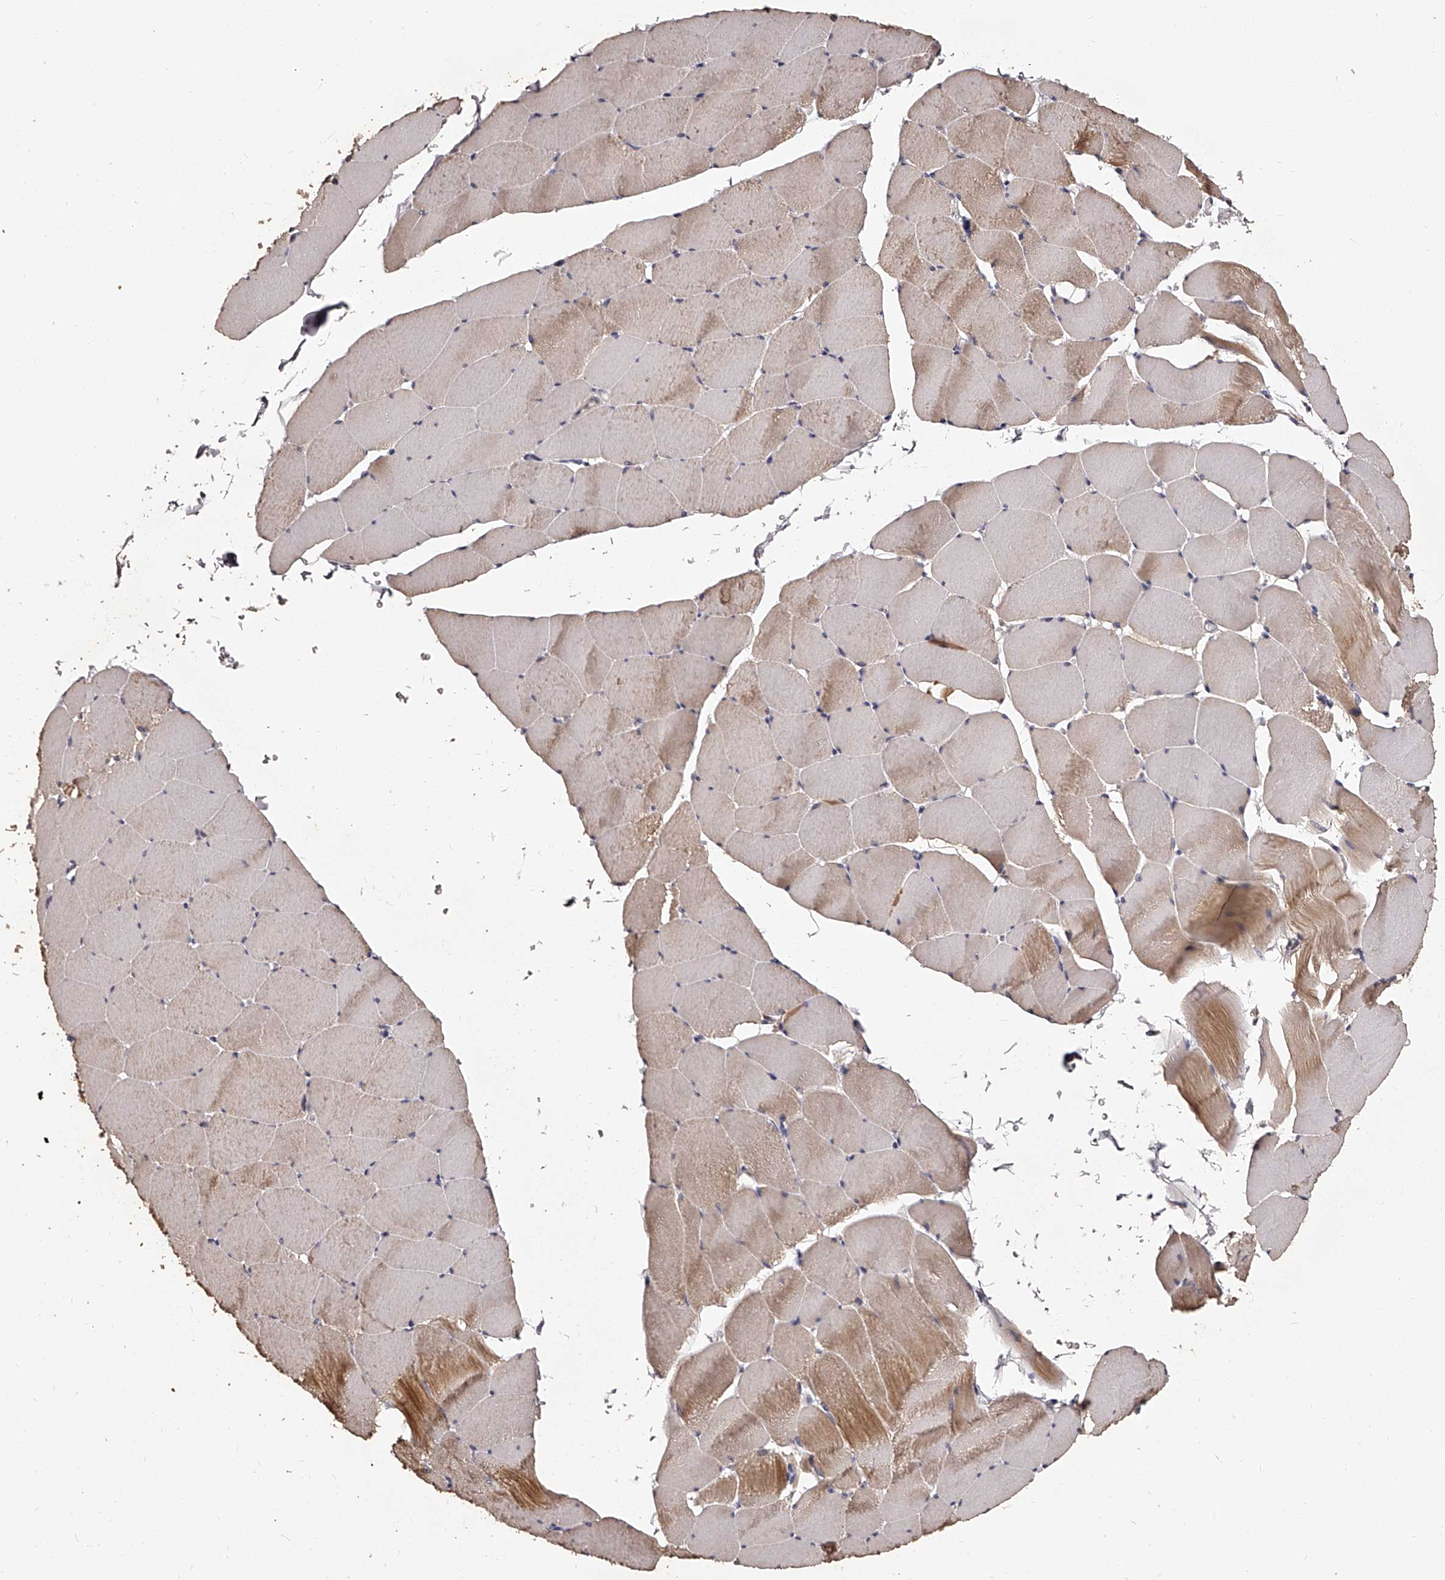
{"staining": {"intensity": "moderate", "quantity": "25%-75%", "location": "cytoplasmic/membranous"}, "tissue": "skeletal muscle", "cell_type": "Myocytes", "image_type": "normal", "snomed": [{"axis": "morphology", "description": "Normal tissue, NOS"}, {"axis": "topography", "description": "Skeletal muscle"}], "caption": "Skeletal muscle stained for a protein (brown) displays moderate cytoplasmic/membranous positive expression in about 25%-75% of myocytes.", "gene": "RSC1A1", "patient": {"sex": "male", "age": 62}}